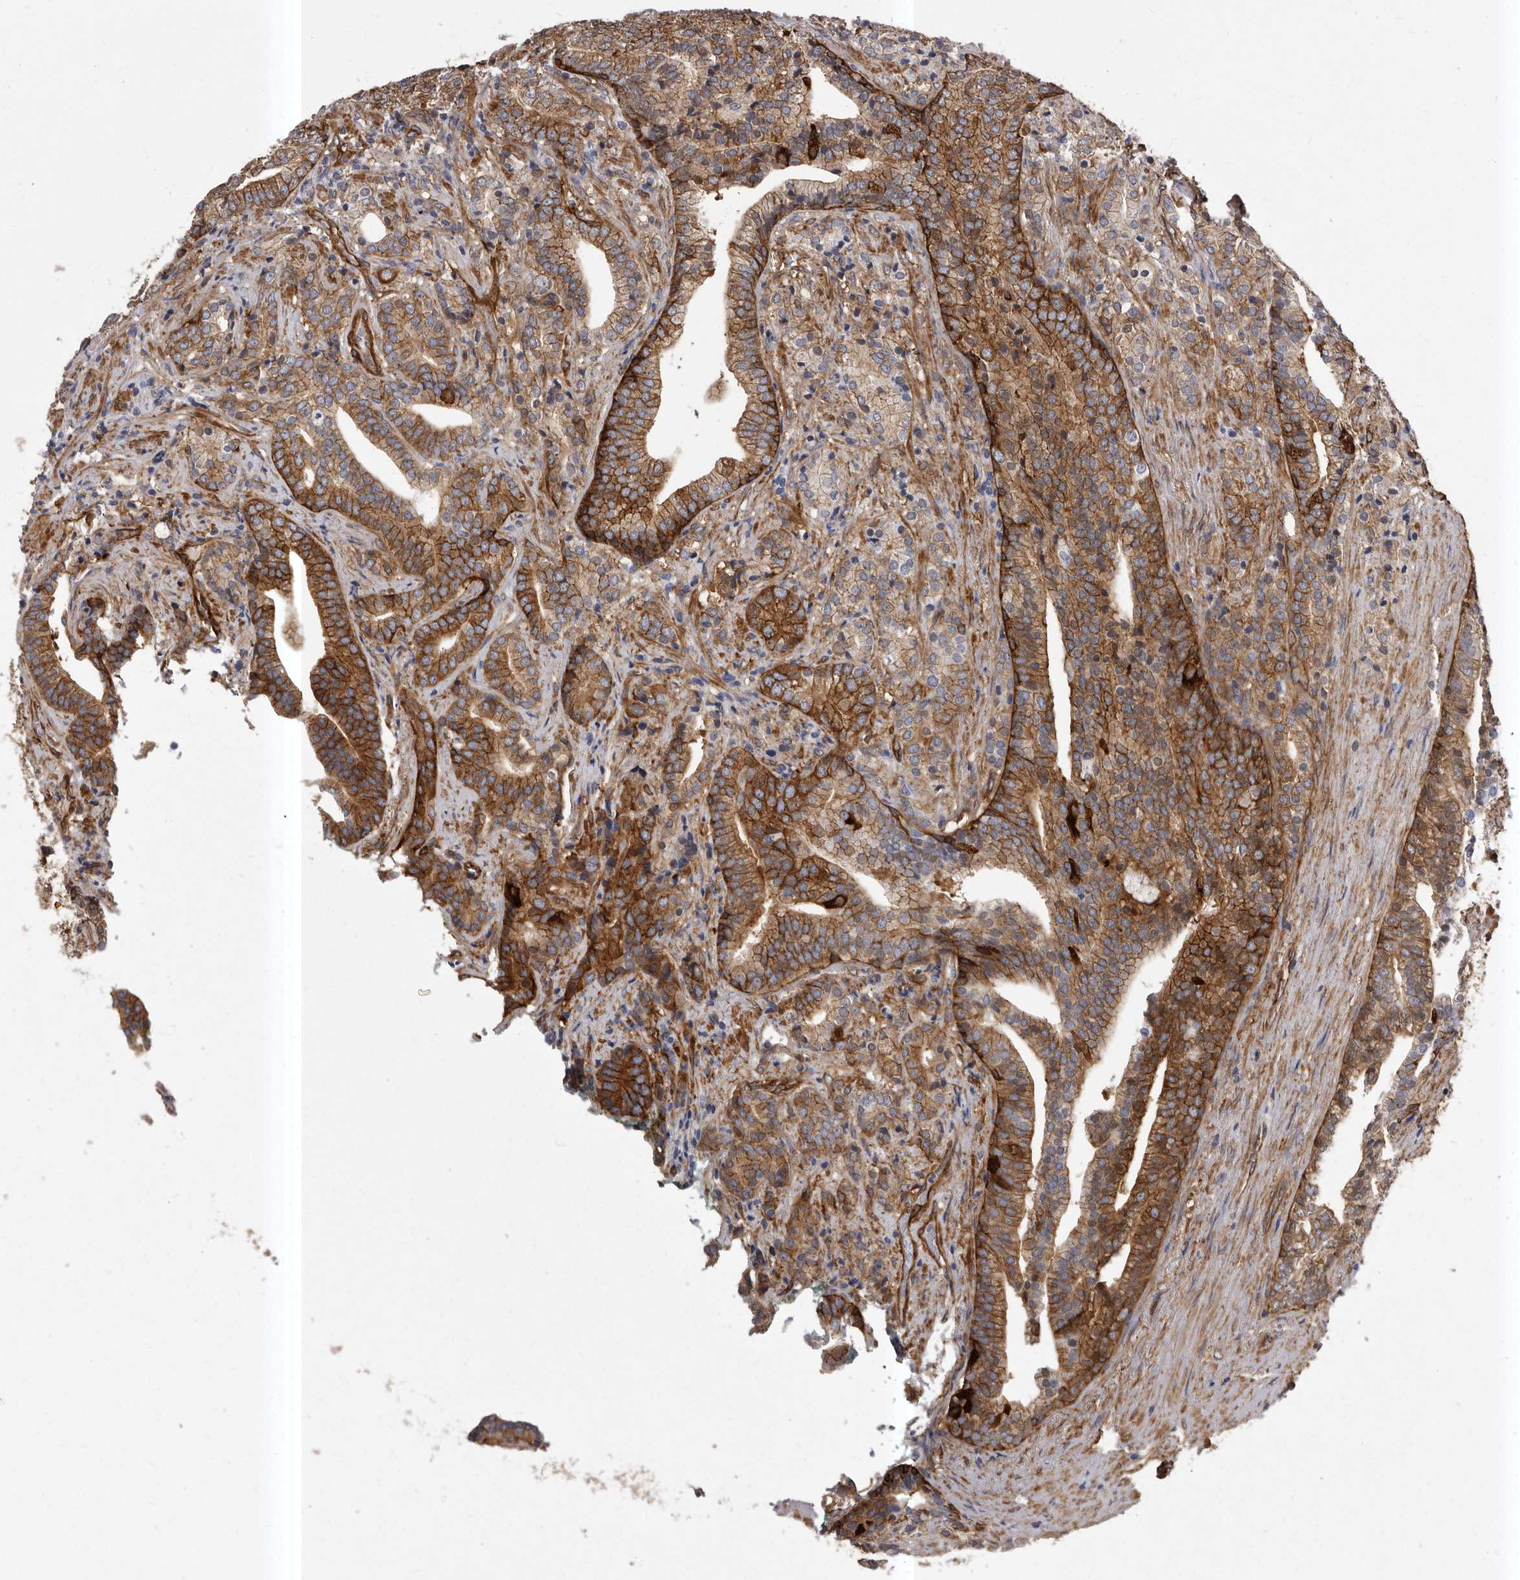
{"staining": {"intensity": "strong", "quantity": "25%-75%", "location": "cytoplasmic/membranous"}, "tissue": "prostate cancer", "cell_type": "Tumor cells", "image_type": "cancer", "snomed": [{"axis": "morphology", "description": "Adenocarcinoma, High grade"}, {"axis": "topography", "description": "Prostate"}], "caption": "A high-resolution image shows immunohistochemistry staining of high-grade adenocarcinoma (prostate), which exhibits strong cytoplasmic/membranous expression in about 25%-75% of tumor cells. (DAB IHC with brightfield microscopy, high magnification).", "gene": "ENAH", "patient": {"sex": "male", "age": 57}}